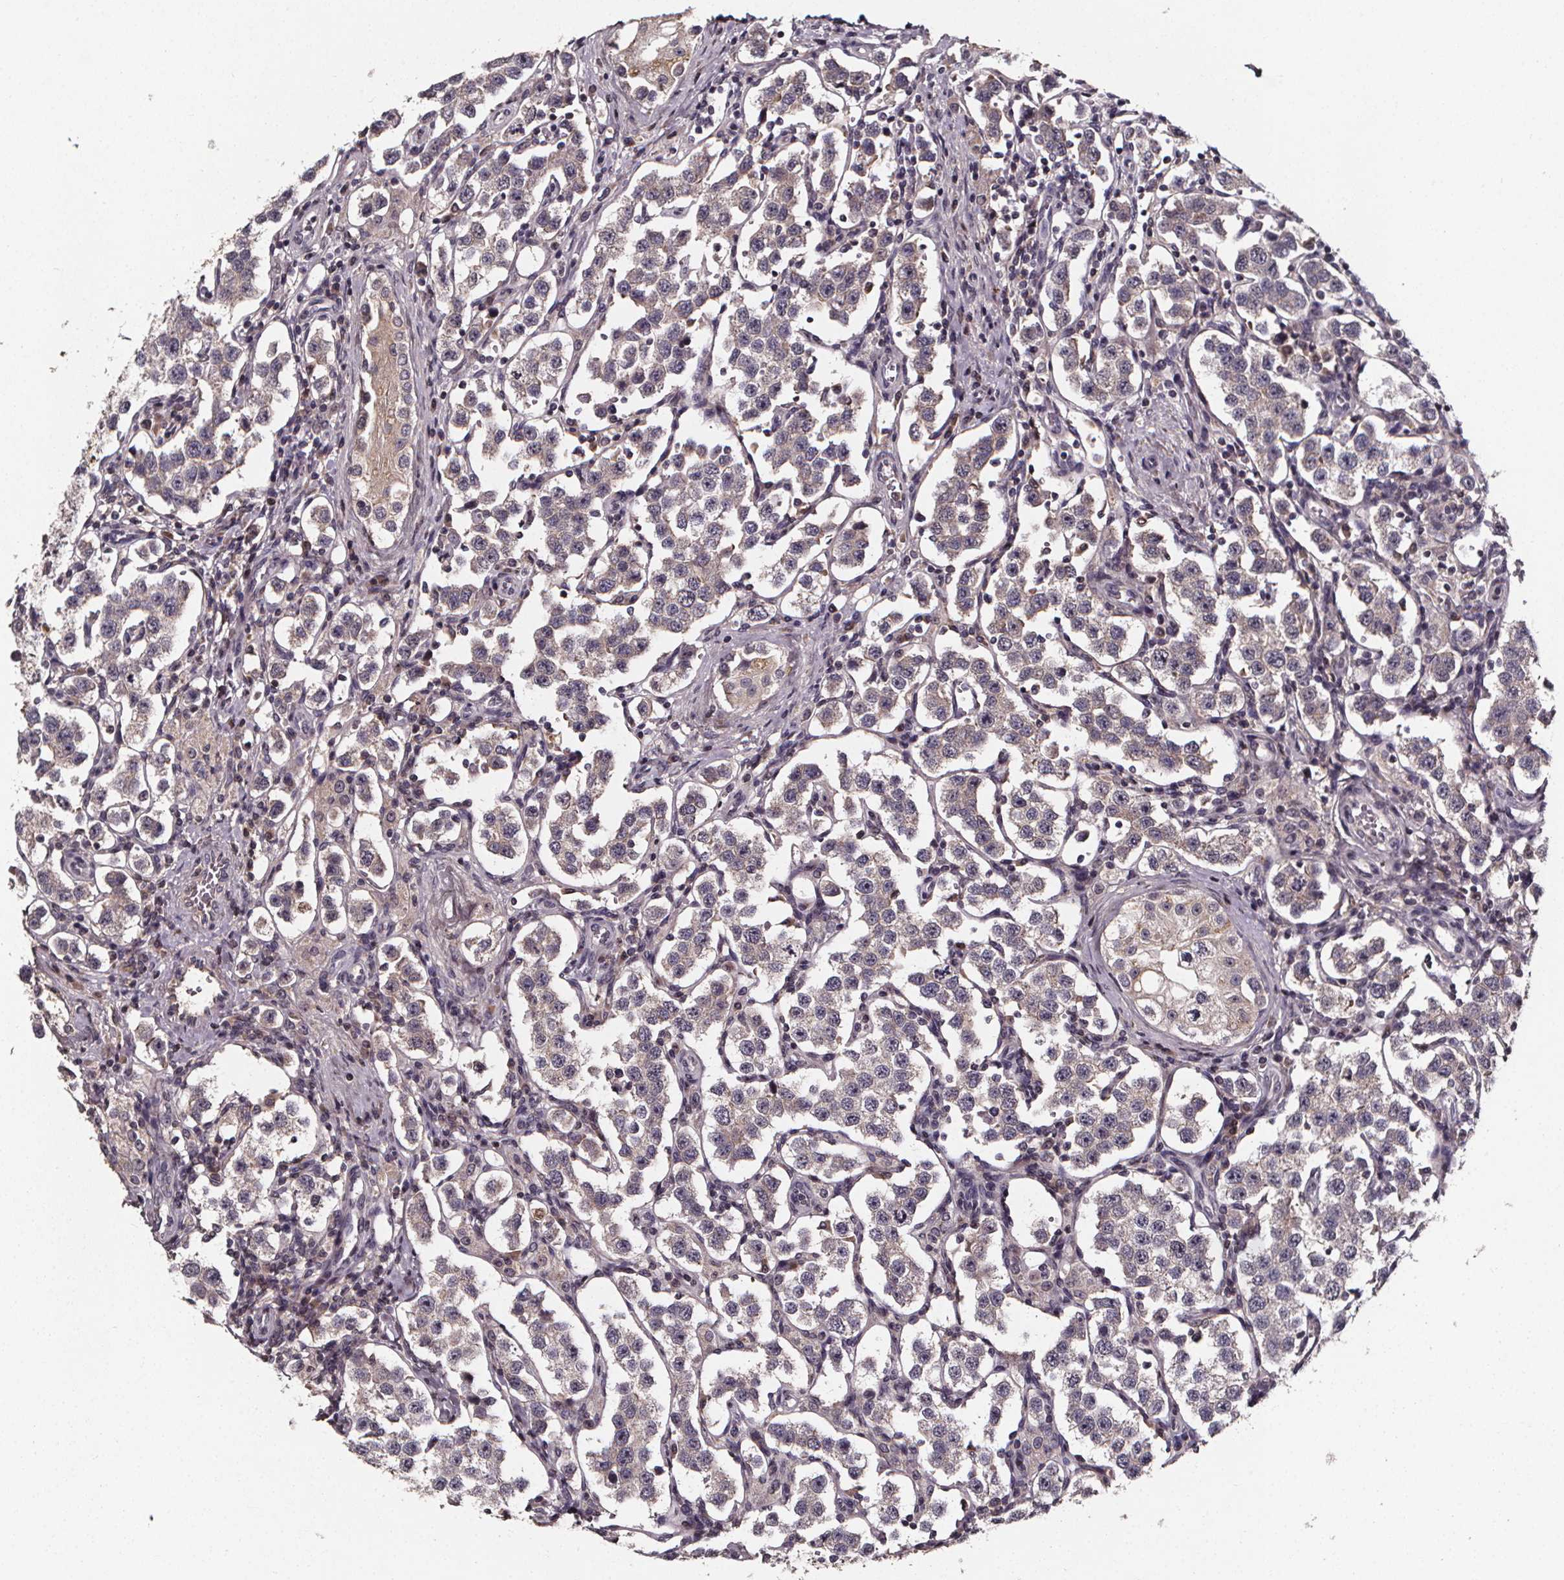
{"staining": {"intensity": "negative", "quantity": "none", "location": "none"}, "tissue": "testis cancer", "cell_type": "Tumor cells", "image_type": "cancer", "snomed": [{"axis": "morphology", "description": "Seminoma, NOS"}, {"axis": "topography", "description": "Testis"}], "caption": "Tumor cells show no significant protein staining in testis cancer.", "gene": "SPAG8", "patient": {"sex": "male", "age": 37}}